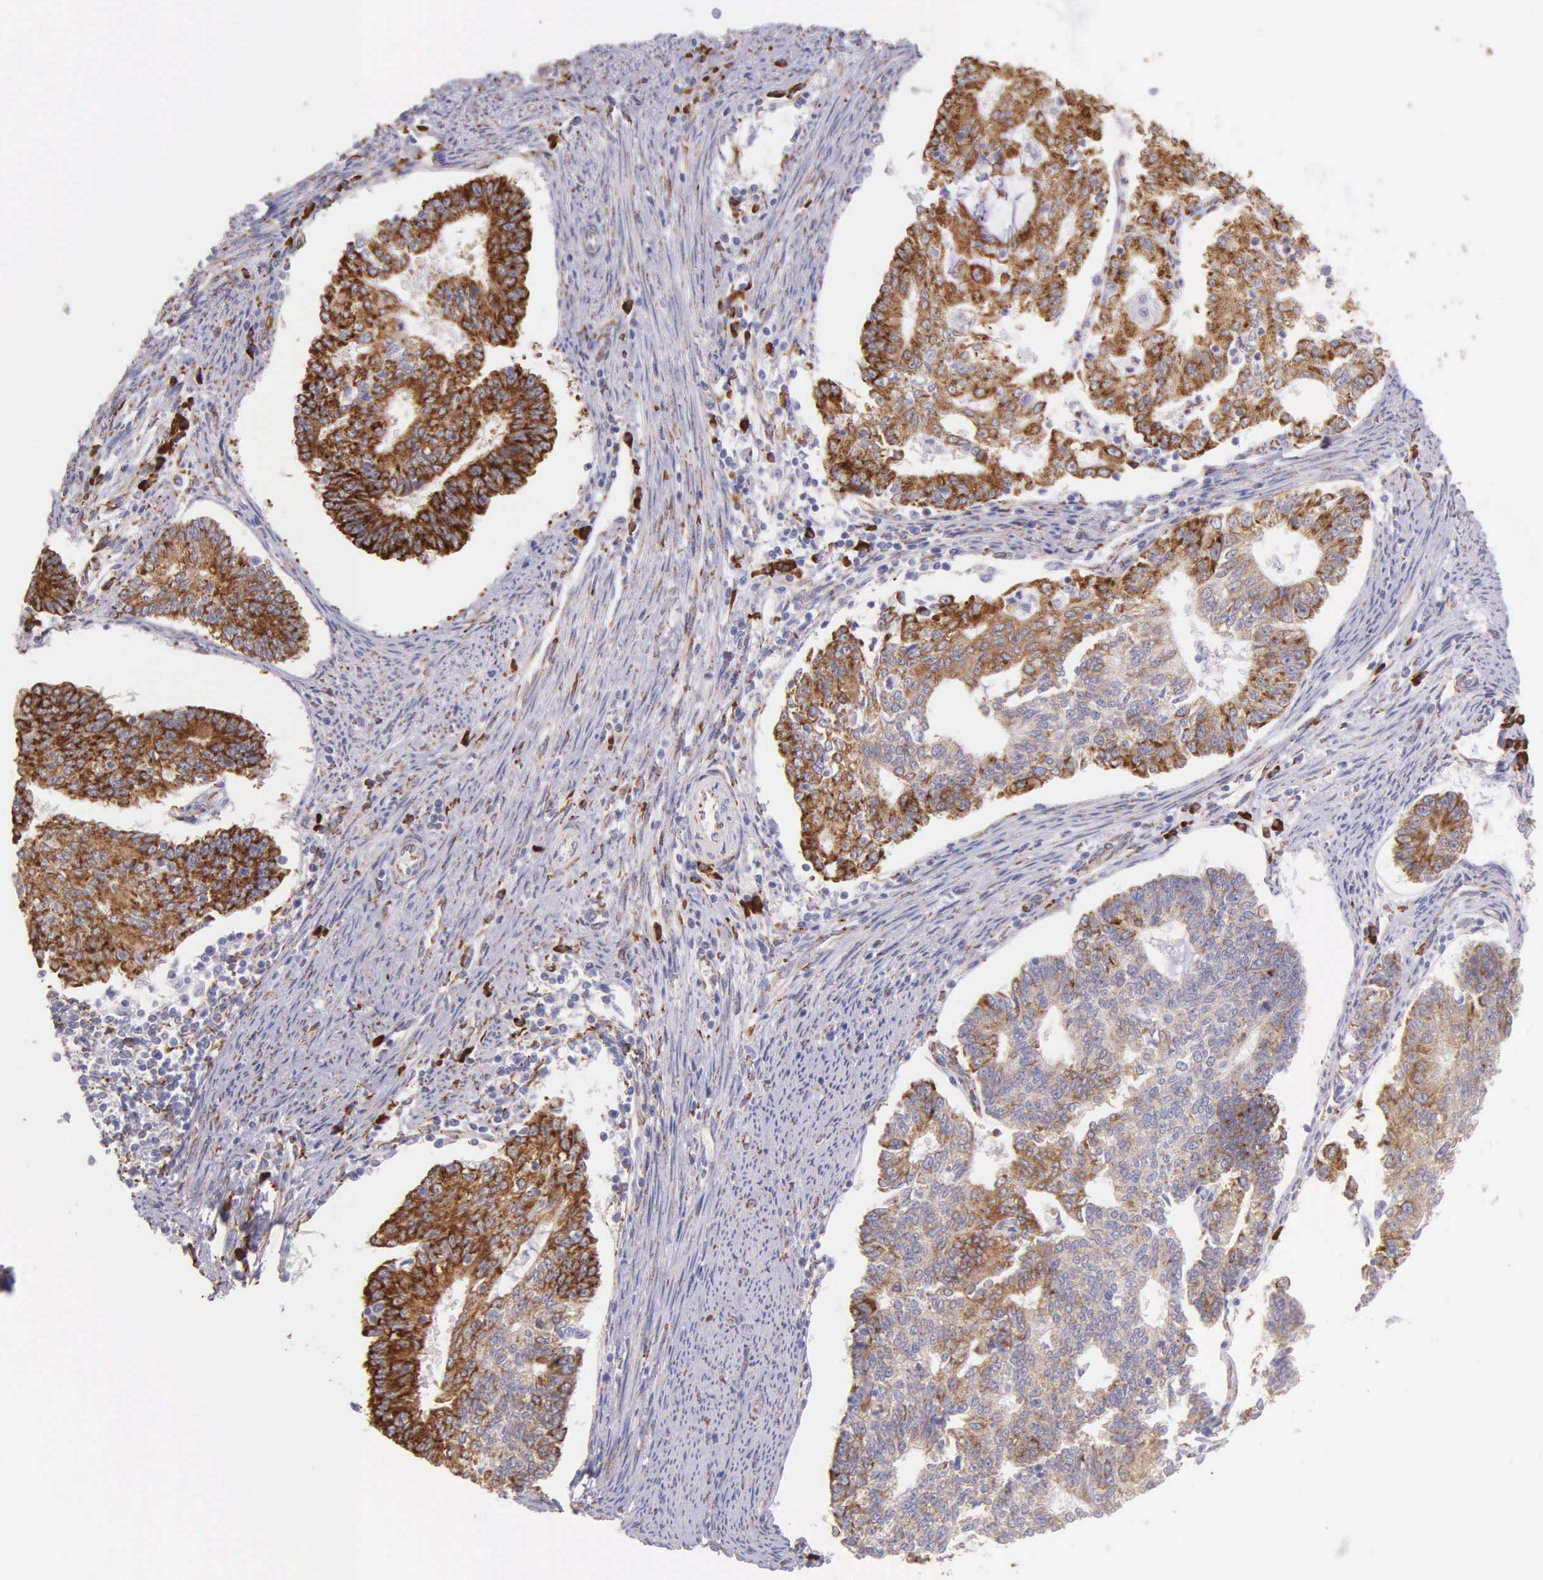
{"staining": {"intensity": "strong", "quantity": ">75%", "location": "cytoplasmic/membranous"}, "tissue": "endometrial cancer", "cell_type": "Tumor cells", "image_type": "cancer", "snomed": [{"axis": "morphology", "description": "Adenocarcinoma, NOS"}, {"axis": "topography", "description": "Endometrium"}], "caption": "Endometrial cancer stained for a protein (brown) demonstrates strong cytoplasmic/membranous positive expression in about >75% of tumor cells.", "gene": "CKAP4", "patient": {"sex": "female", "age": 56}}